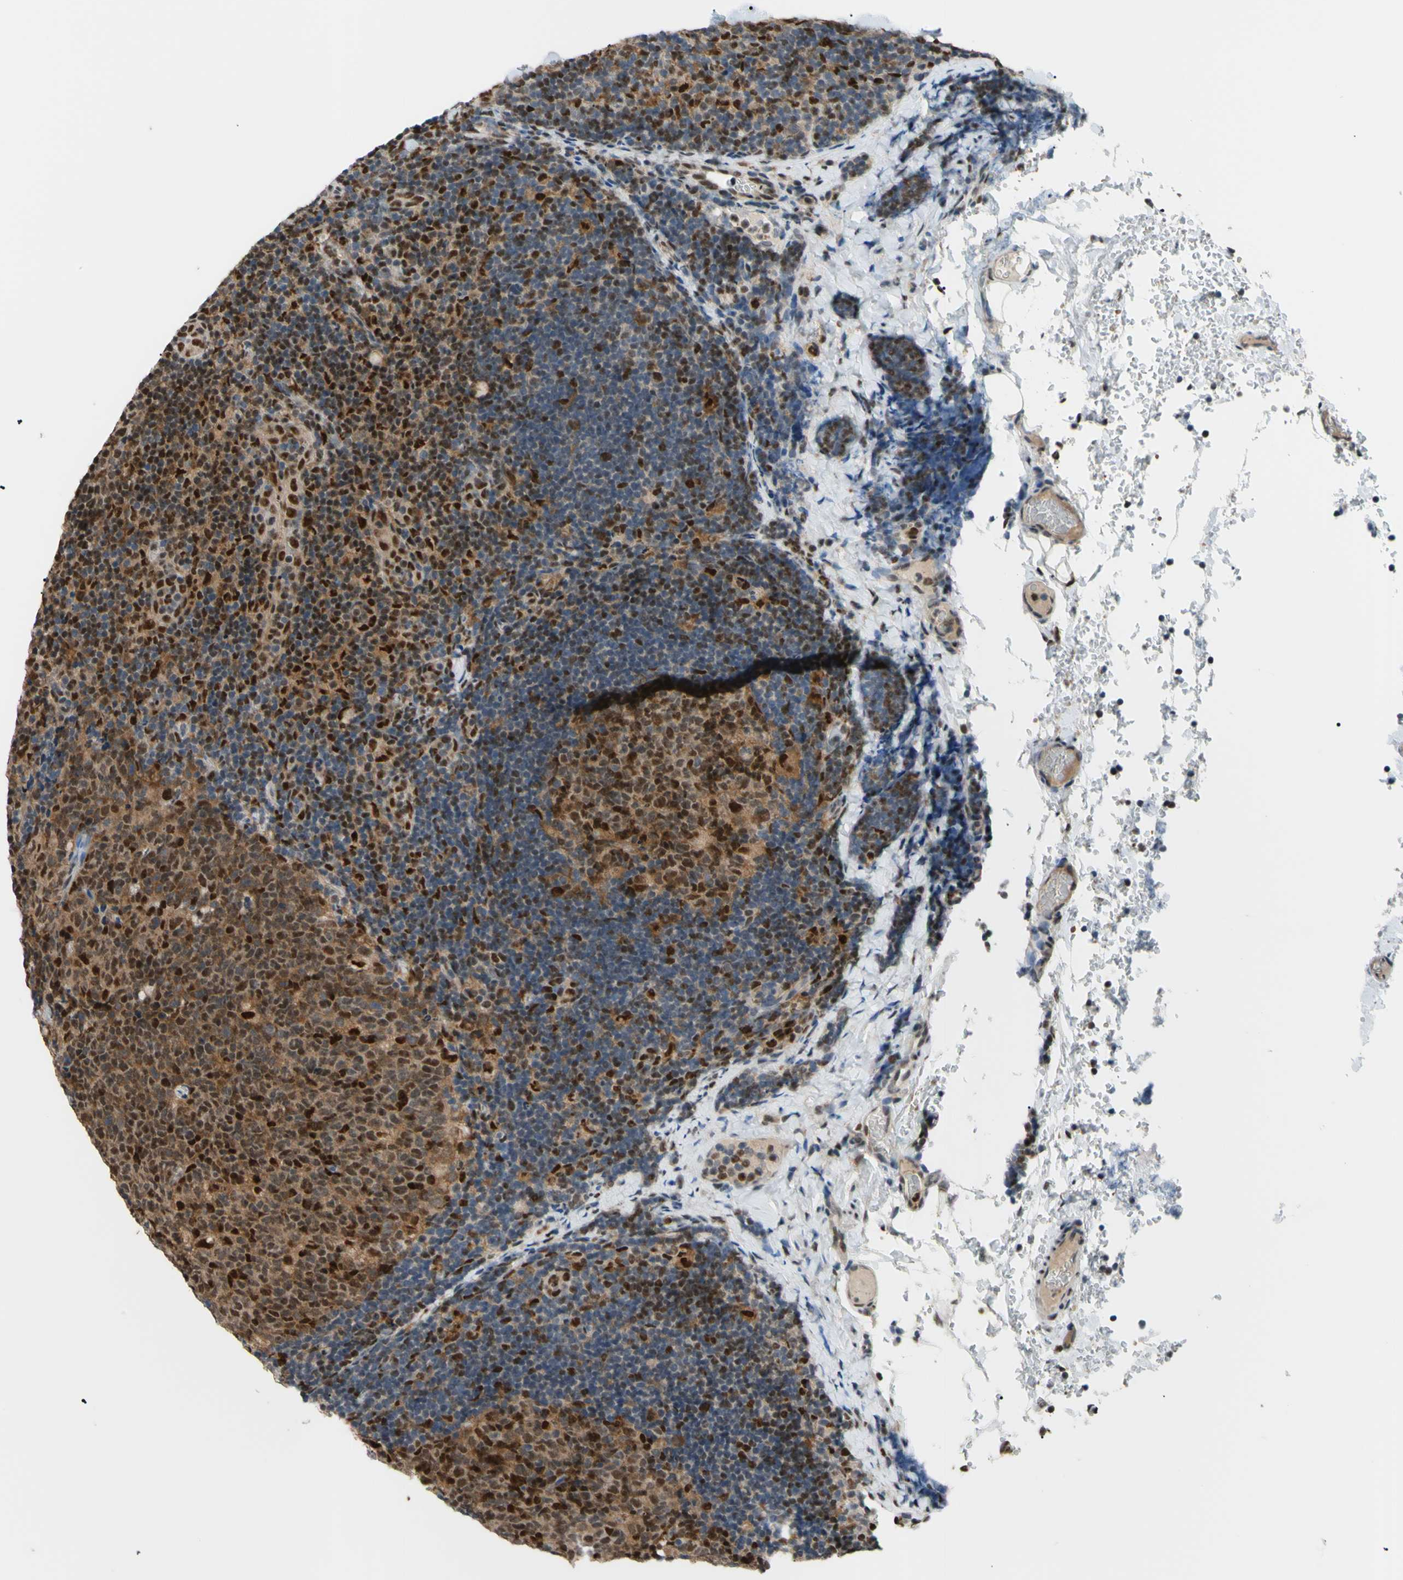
{"staining": {"intensity": "strong", "quantity": ">75%", "location": "nuclear"}, "tissue": "lymph node", "cell_type": "Germinal center cells", "image_type": "normal", "snomed": [{"axis": "morphology", "description": "Normal tissue, NOS"}, {"axis": "topography", "description": "Lymph node"}], "caption": "Strong nuclear protein staining is seen in about >75% of germinal center cells in lymph node.", "gene": "FKBP5", "patient": {"sex": "female", "age": 14}}